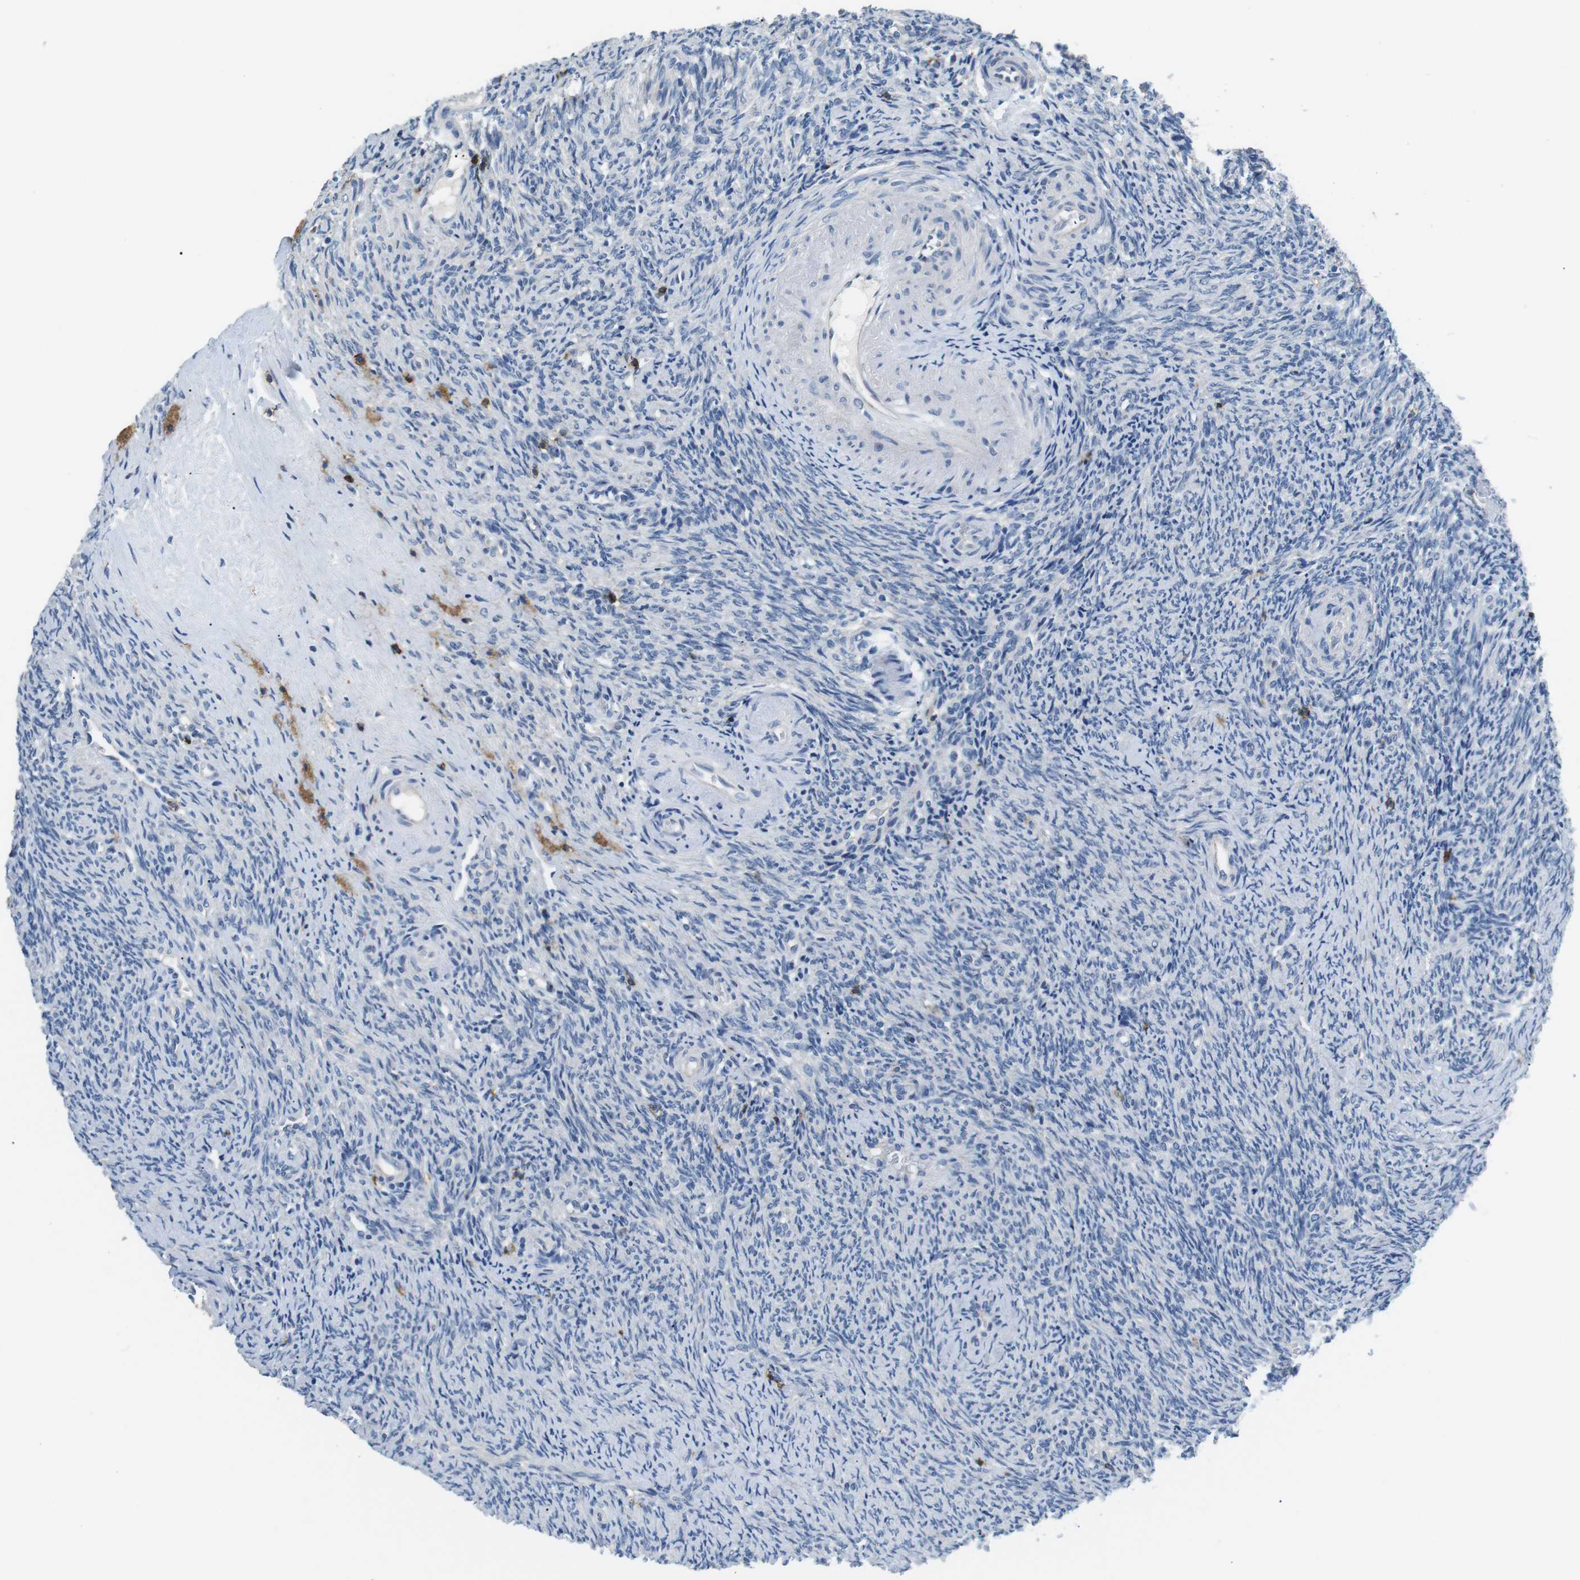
{"staining": {"intensity": "negative", "quantity": "none", "location": "none"}, "tissue": "ovary", "cell_type": "Ovarian stroma cells", "image_type": "normal", "snomed": [{"axis": "morphology", "description": "Normal tissue, NOS"}, {"axis": "topography", "description": "Ovary"}], "caption": "Protein analysis of unremarkable ovary reveals no significant positivity in ovarian stroma cells. Brightfield microscopy of immunohistochemistry (IHC) stained with DAB (3,3'-diaminobenzidine) (brown) and hematoxylin (blue), captured at high magnification.", "gene": "CD6", "patient": {"sex": "female", "age": 41}}